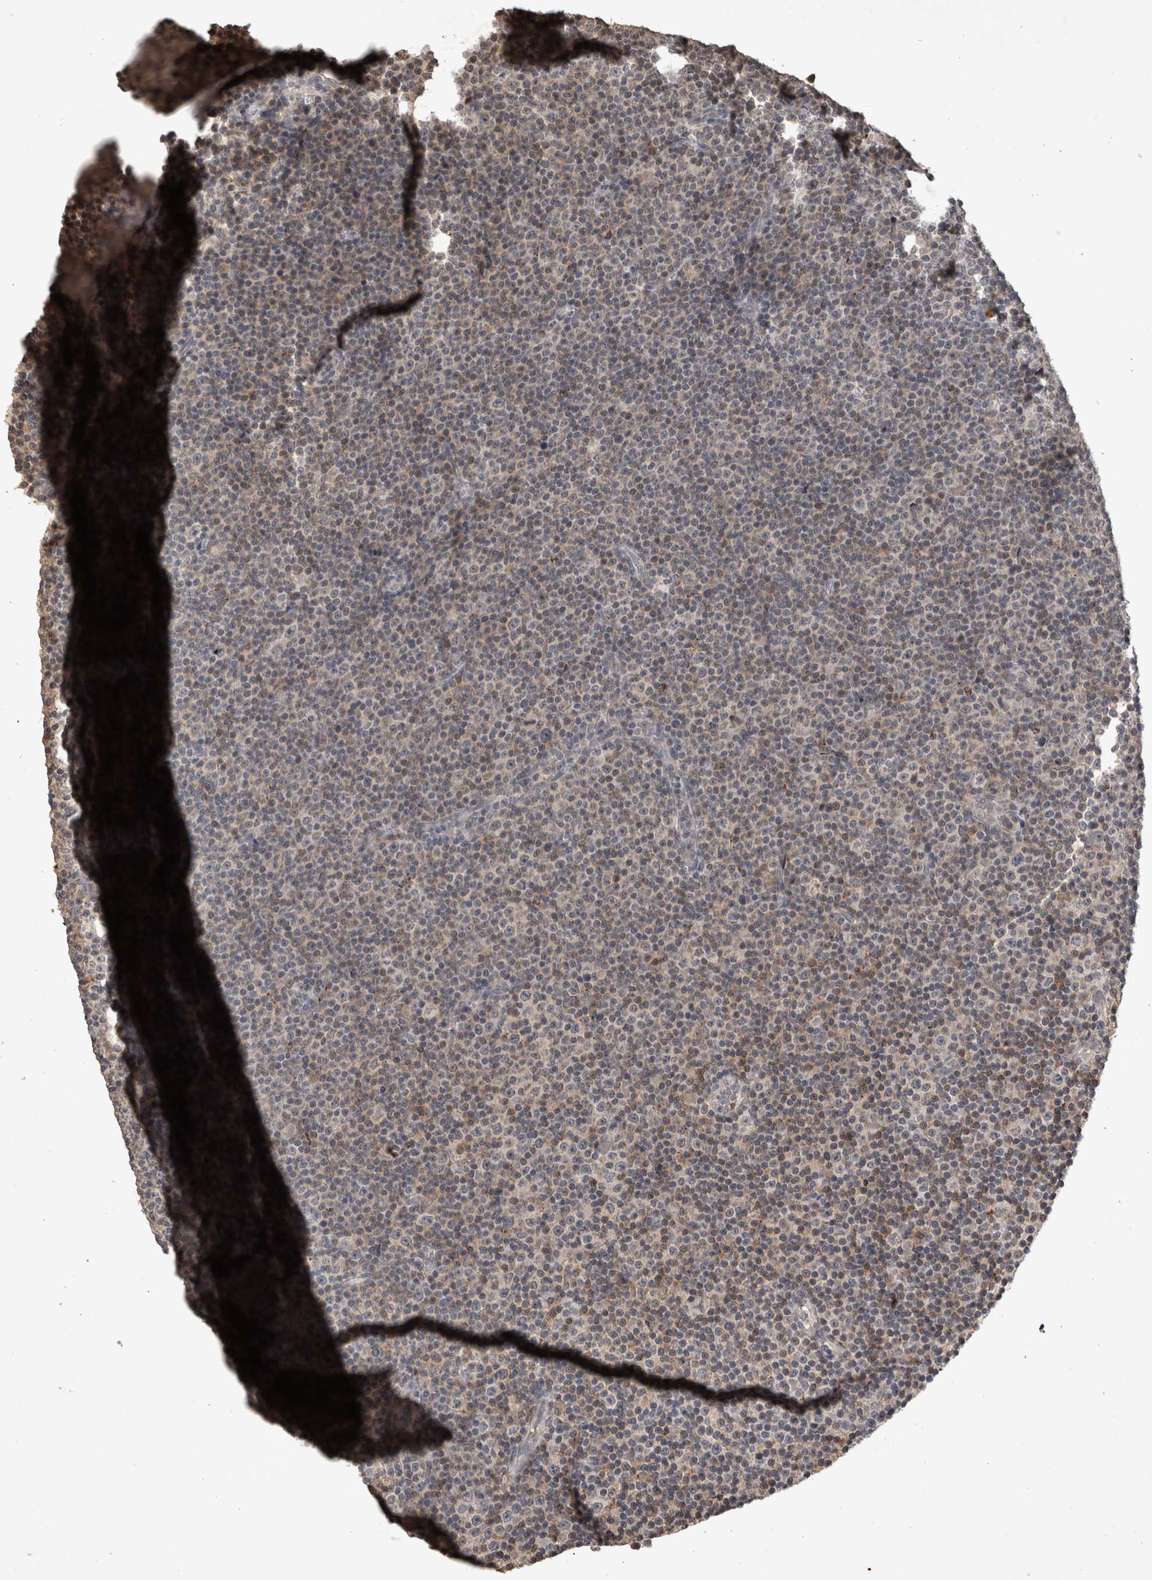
{"staining": {"intensity": "moderate", "quantity": "25%-75%", "location": "cytoplasmic/membranous"}, "tissue": "lymphoma", "cell_type": "Tumor cells", "image_type": "cancer", "snomed": [{"axis": "morphology", "description": "Malignant lymphoma, non-Hodgkin's type, Low grade"}, {"axis": "topography", "description": "Lymph node"}], "caption": "Malignant lymphoma, non-Hodgkin's type (low-grade) stained for a protein (brown) reveals moderate cytoplasmic/membranous positive expression in approximately 25%-75% of tumor cells.", "gene": "HRK", "patient": {"sex": "female", "age": 67}}